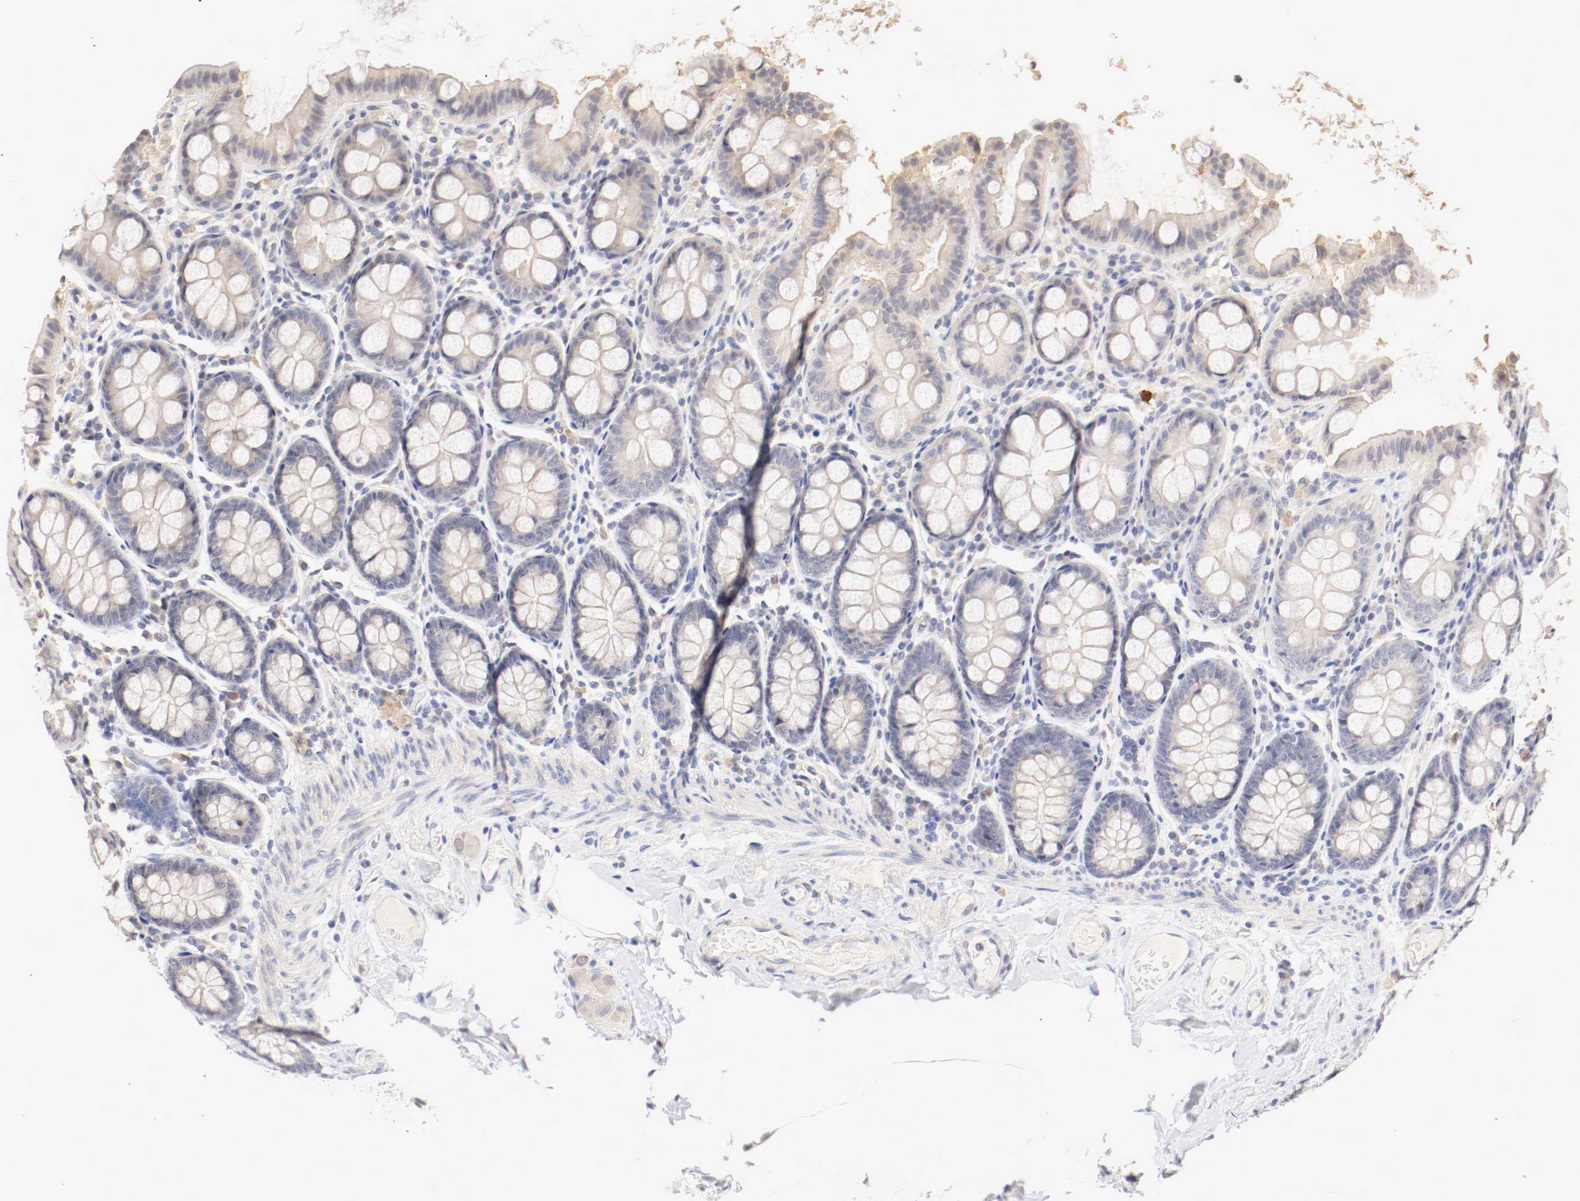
{"staining": {"intensity": "negative", "quantity": "none", "location": "none"}, "tissue": "colon", "cell_type": "Endothelial cells", "image_type": "normal", "snomed": [{"axis": "morphology", "description": "Normal tissue, NOS"}, {"axis": "topography", "description": "Colon"}], "caption": "IHC image of unremarkable colon: colon stained with DAB (3,3'-diaminobenzidine) demonstrates no significant protein staining in endothelial cells. Nuclei are stained in blue.", "gene": "CEBPE", "patient": {"sex": "female", "age": 61}}